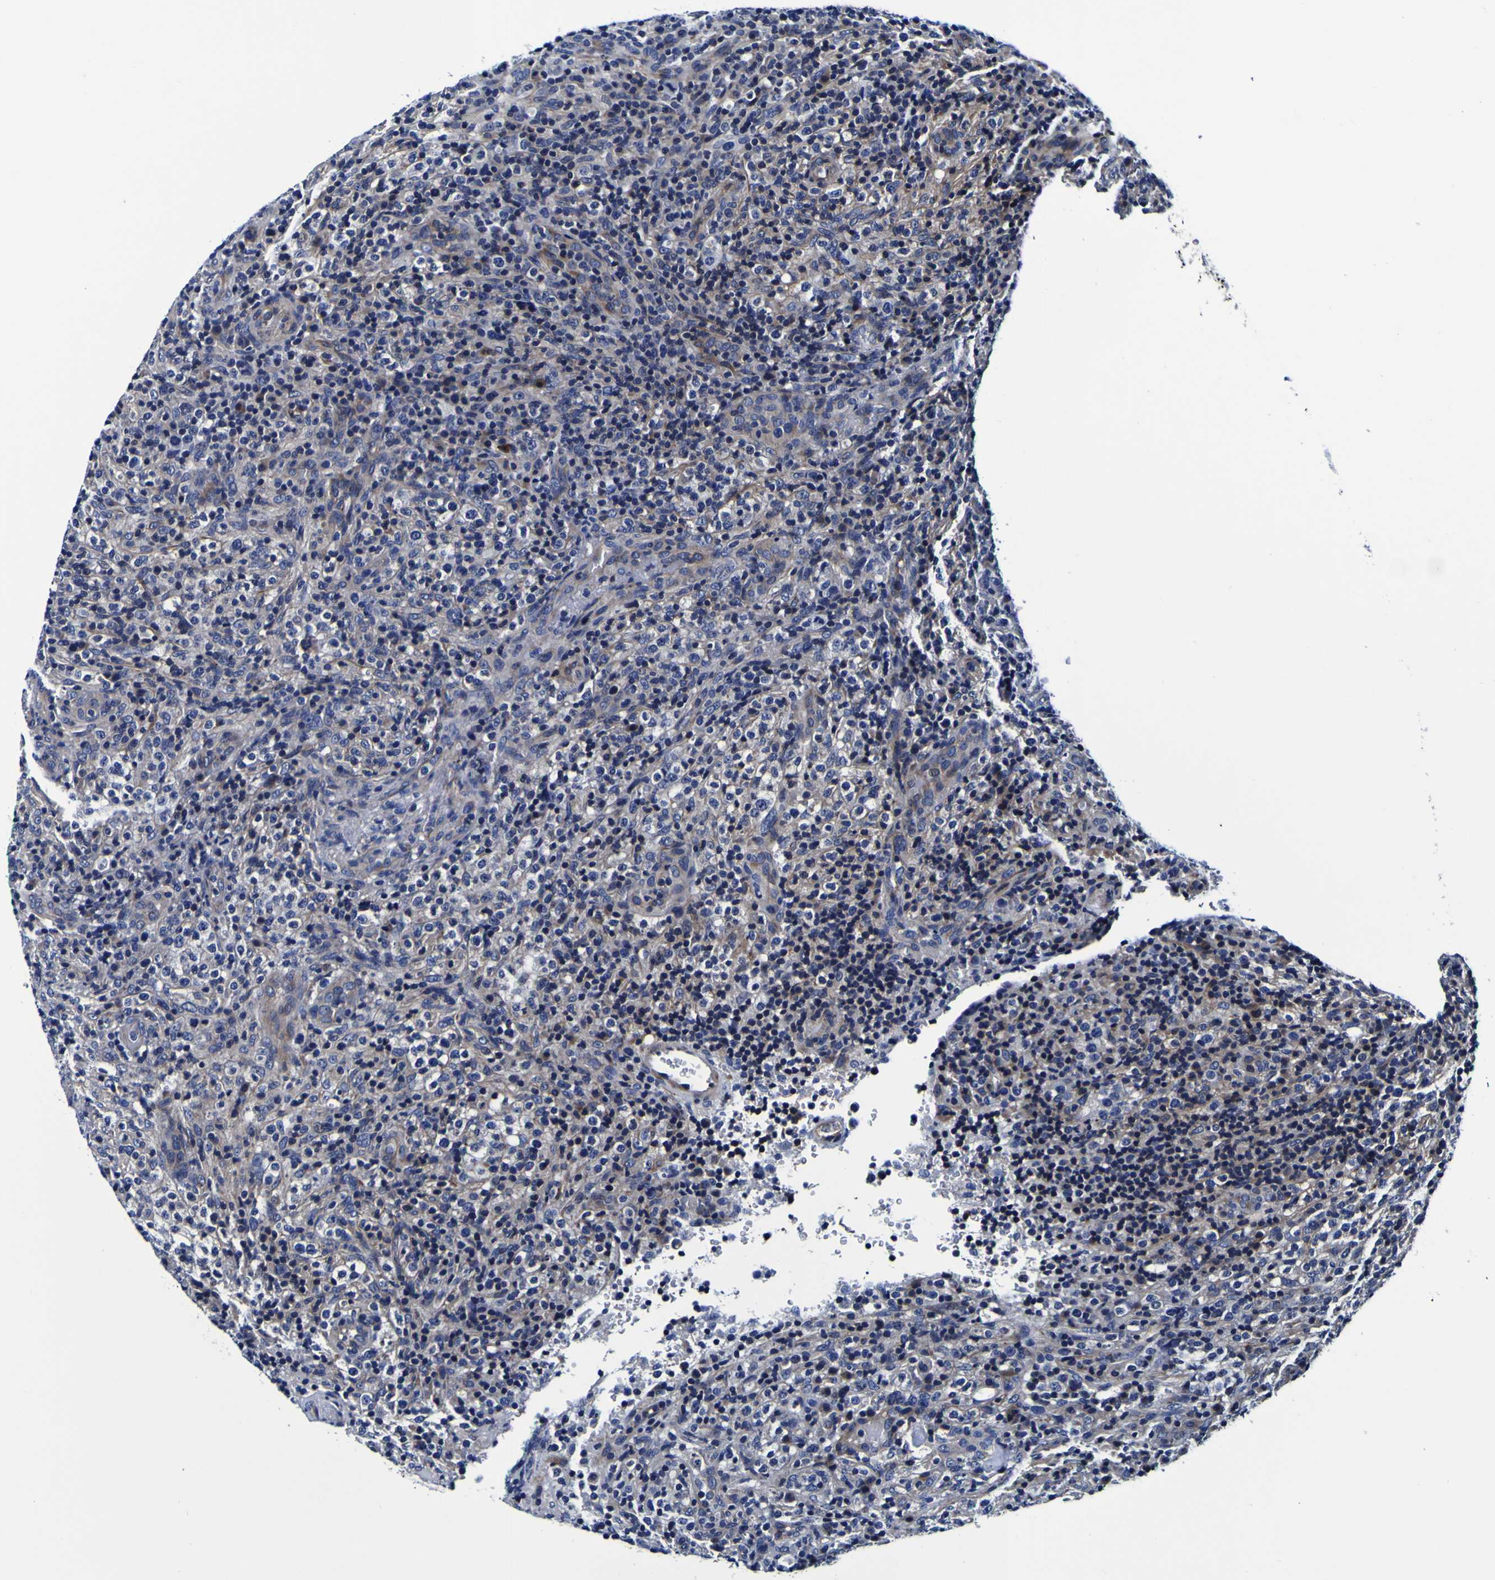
{"staining": {"intensity": "negative", "quantity": "none", "location": "none"}, "tissue": "lymphoma", "cell_type": "Tumor cells", "image_type": "cancer", "snomed": [{"axis": "morphology", "description": "Malignant lymphoma, non-Hodgkin's type, High grade"}, {"axis": "topography", "description": "Lymph node"}], "caption": "Immunohistochemistry image of human lymphoma stained for a protein (brown), which reveals no positivity in tumor cells.", "gene": "PDLIM4", "patient": {"sex": "female", "age": 76}}